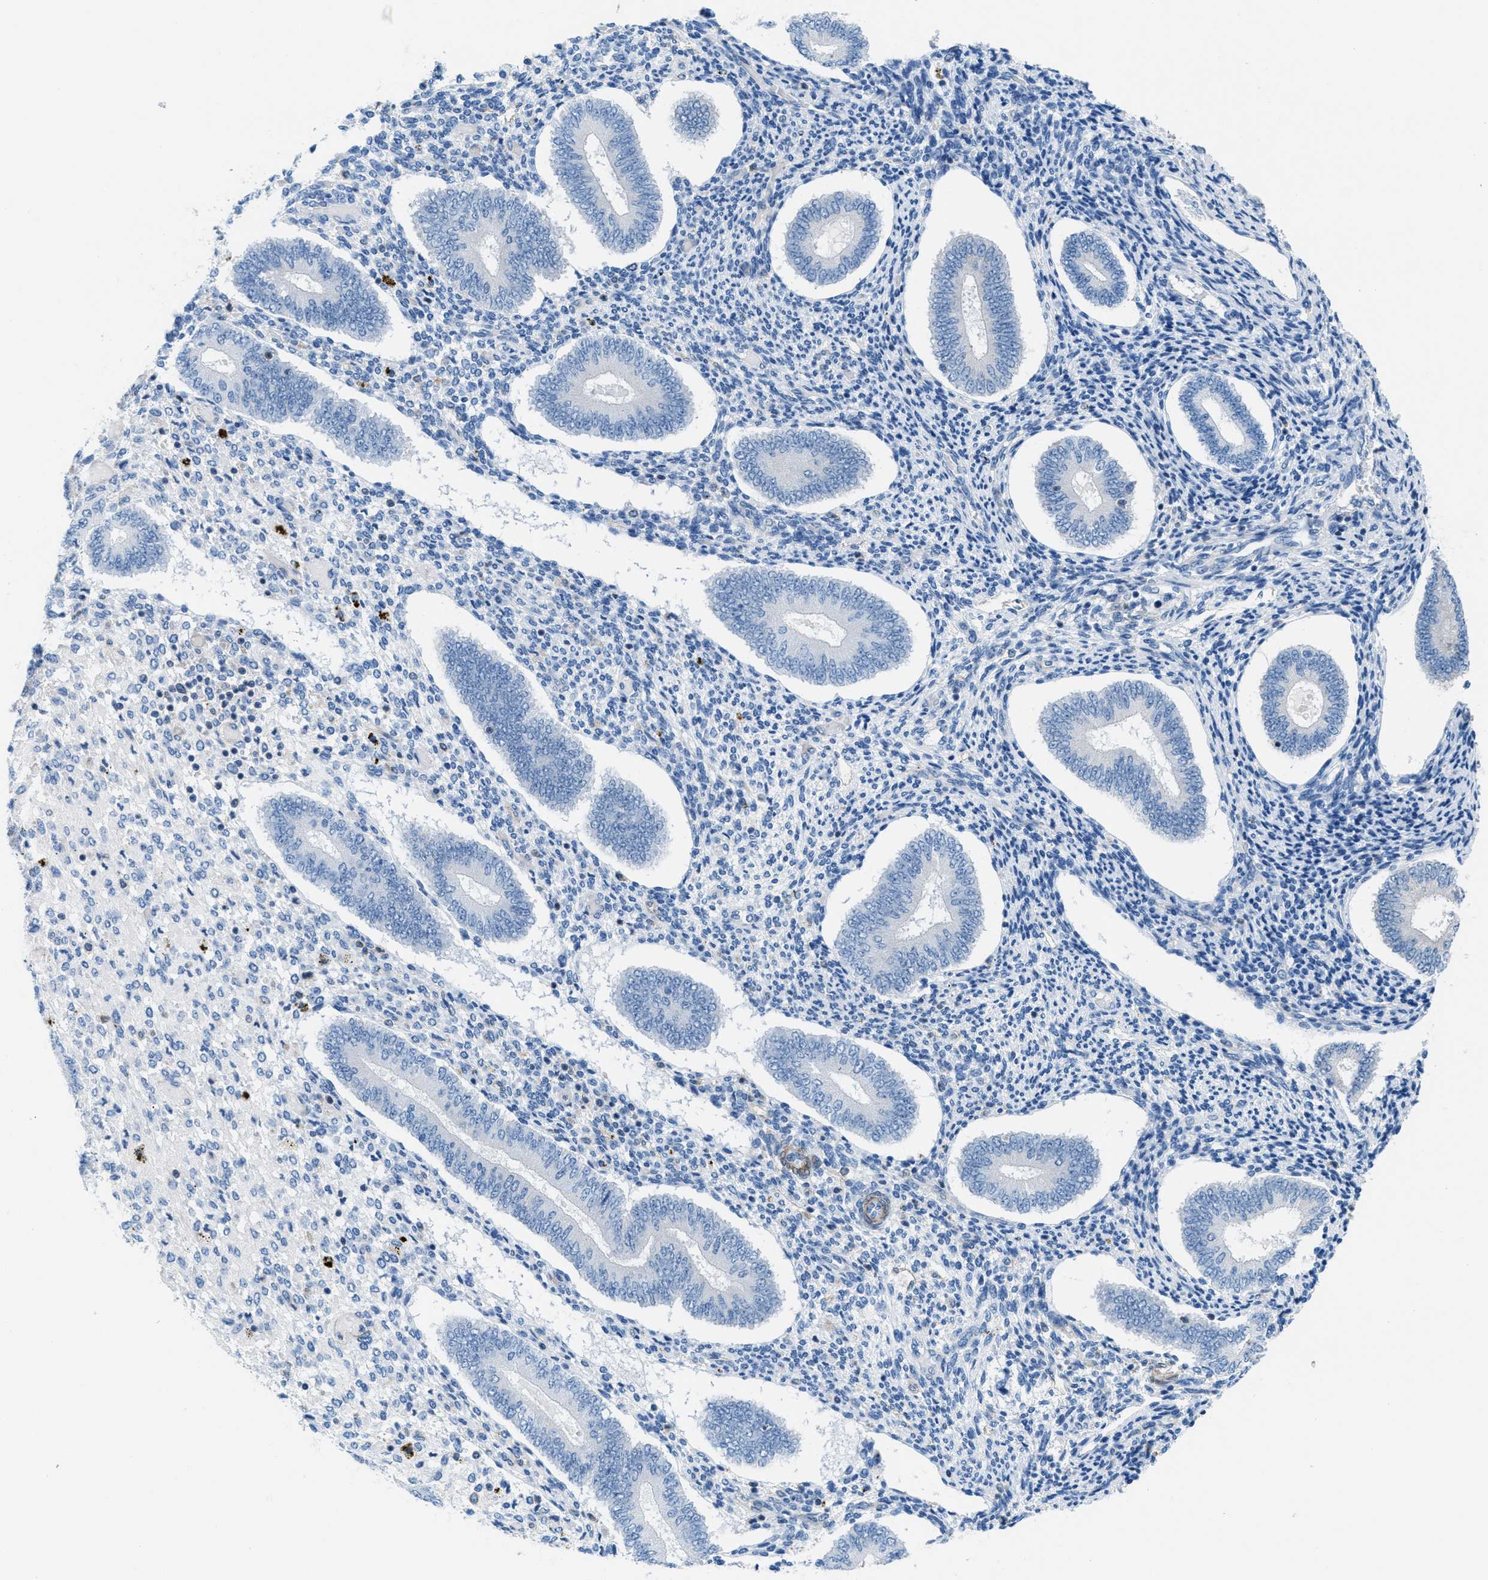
{"staining": {"intensity": "negative", "quantity": "none", "location": "none"}, "tissue": "endometrium", "cell_type": "Cells in endometrial stroma", "image_type": "normal", "snomed": [{"axis": "morphology", "description": "Normal tissue, NOS"}, {"axis": "topography", "description": "Endometrium"}], "caption": "Micrograph shows no significant protein positivity in cells in endometrial stroma of normal endometrium. The staining was performed using DAB to visualize the protein expression in brown, while the nuclei were stained in blue with hematoxylin (Magnification: 20x).", "gene": "MAPRE2", "patient": {"sex": "female", "age": 42}}